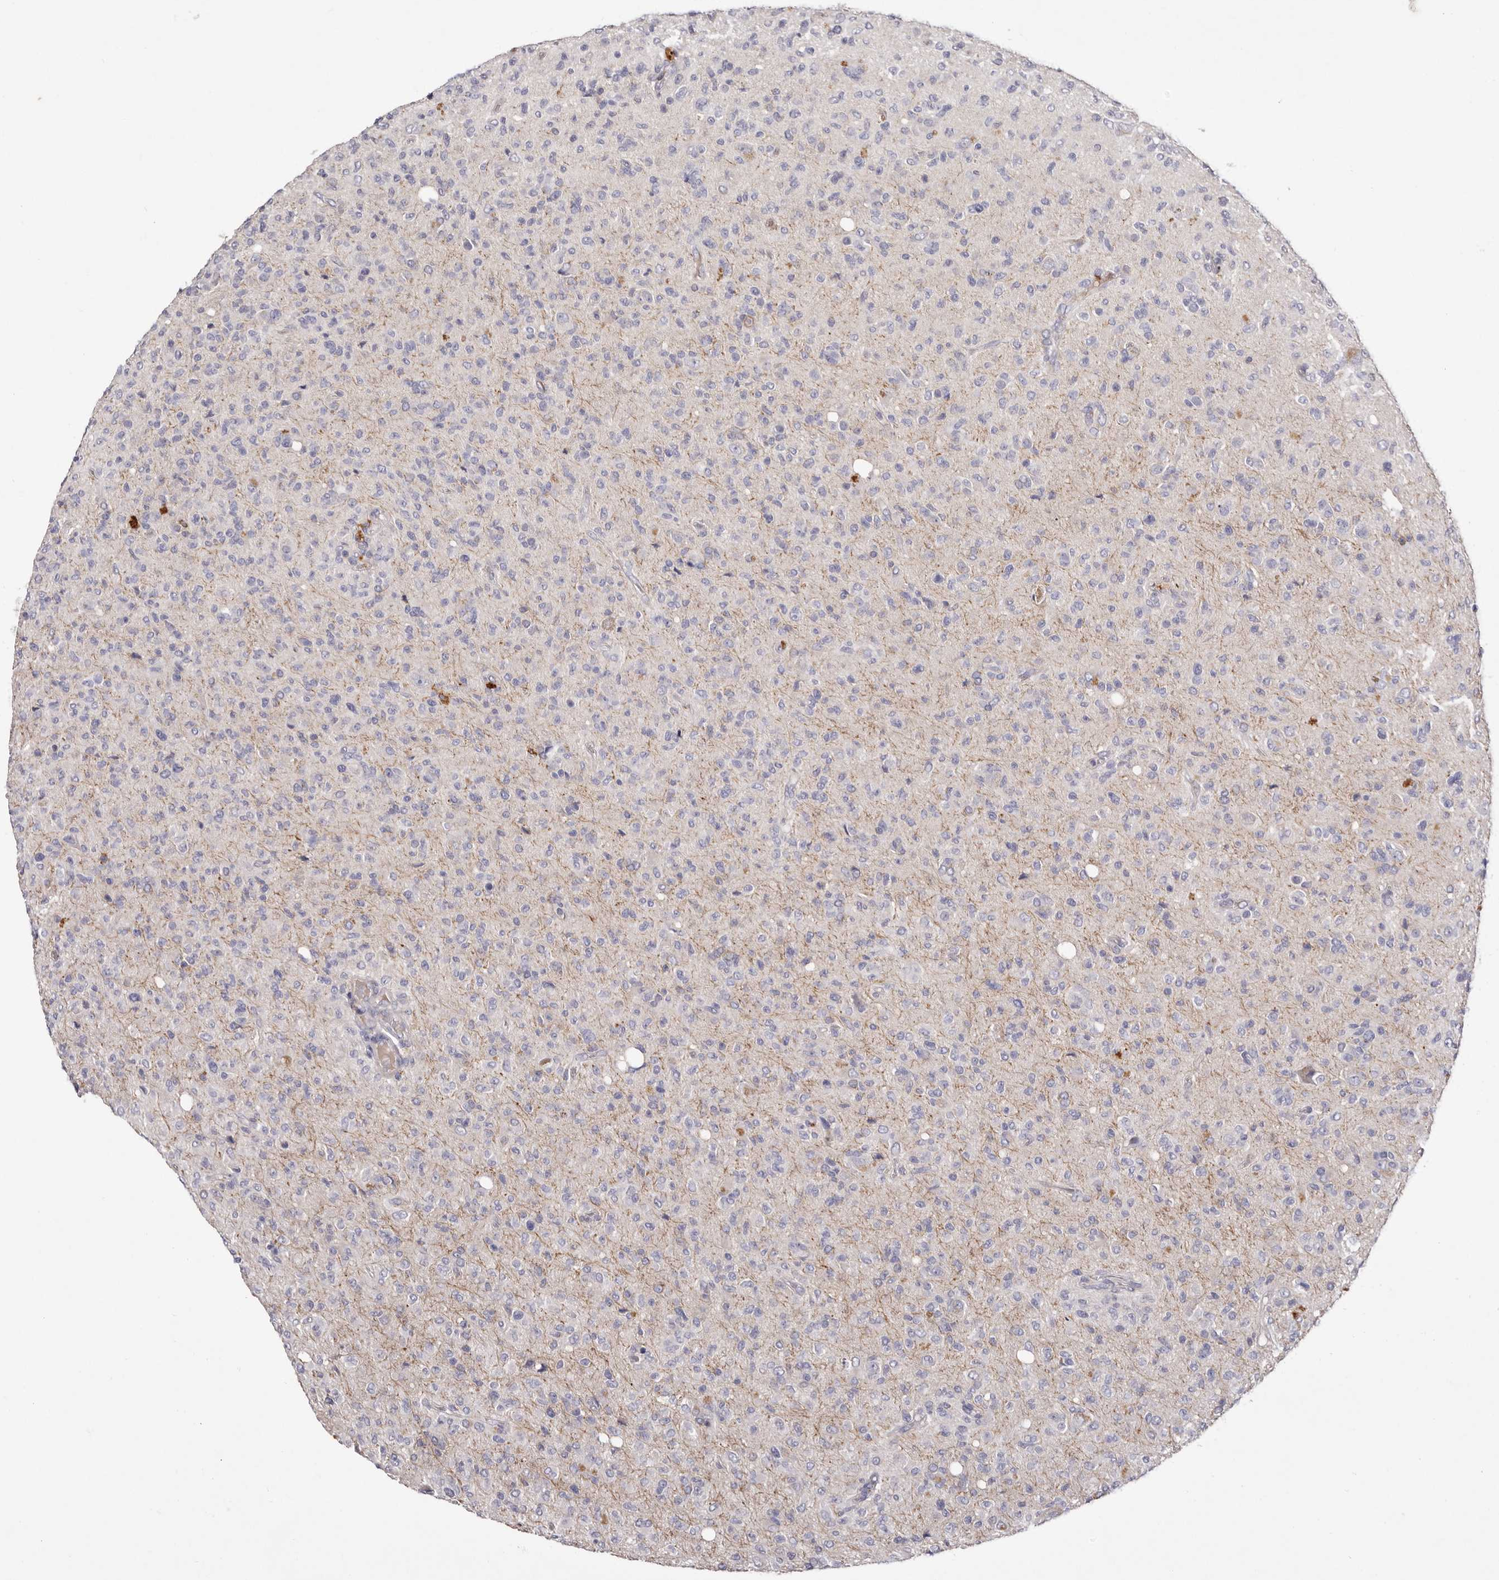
{"staining": {"intensity": "negative", "quantity": "none", "location": "none"}, "tissue": "glioma", "cell_type": "Tumor cells", "image_type": "cancer", "snomed": [{"axis": "morphology", "description": "Glioma, malignant, High grade"}, {"axis": "topography", "description": "Brain"}], "caption": "Tumor cells are negative for brown protein staining in malignant glioma (high-grade).", "gene": "S1PR5", "patient": {"sex": "female", "age": 57}}